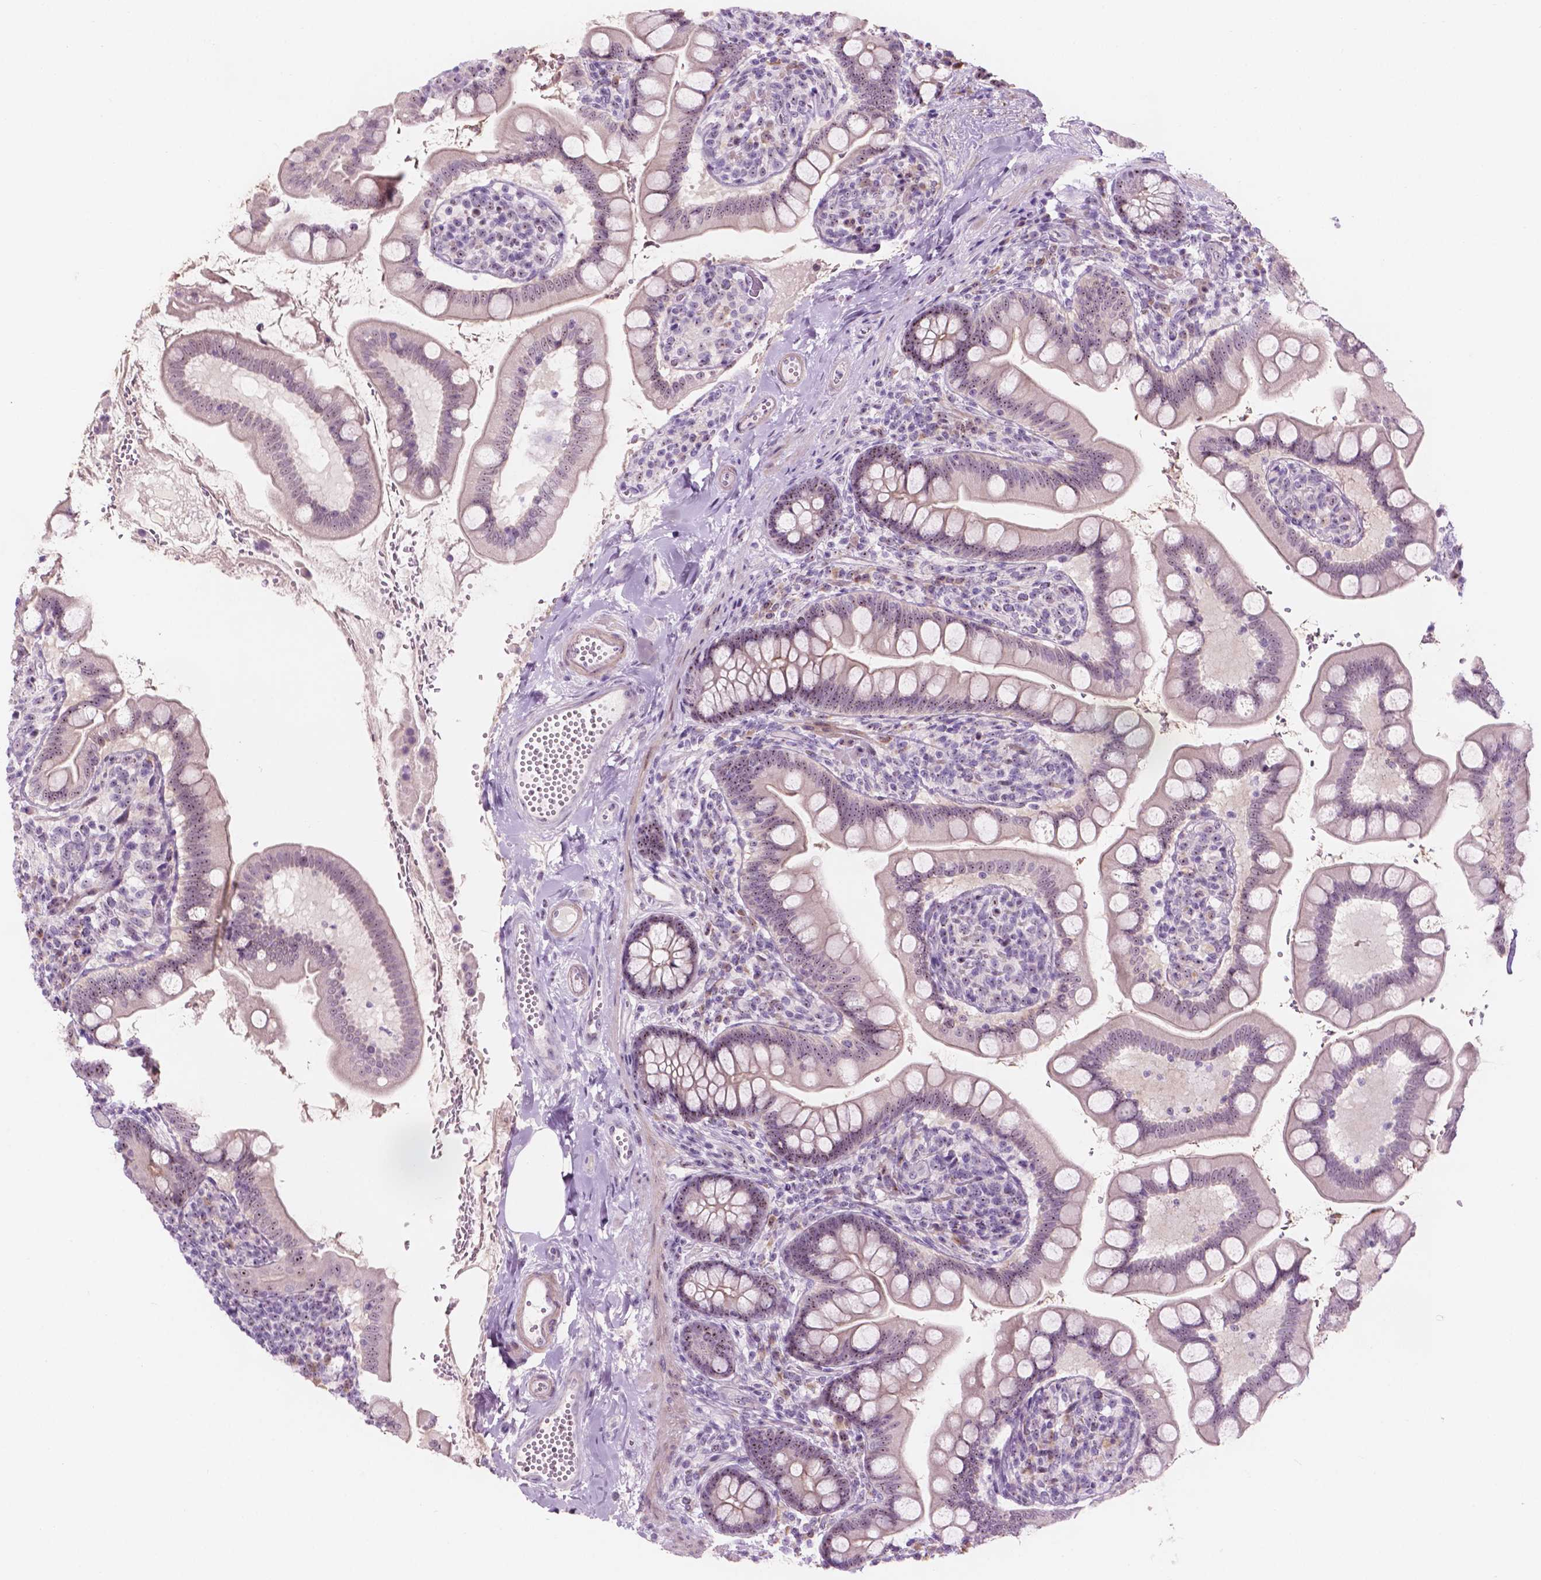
{"staining": {"intensity": "weak", "quantity": "25%-75%", "location": "nuclear"}, "tissue": "small intestine", "cell_type": "Glandular cells", "image_type": "normal", "snomed": [{"axis": "morphology", "description": "Normal tissue, NOS"}, {"axis": "topography", "description": "Small intestine"}], "caption": "Weak nuclear positivity for a protein is present in approximately 25%-75% of glandular cells of normal small intestine using immunohistochemistry (IHC).", "gene": "ZNF853", "patient": {"sex": "female", "age": 56}}